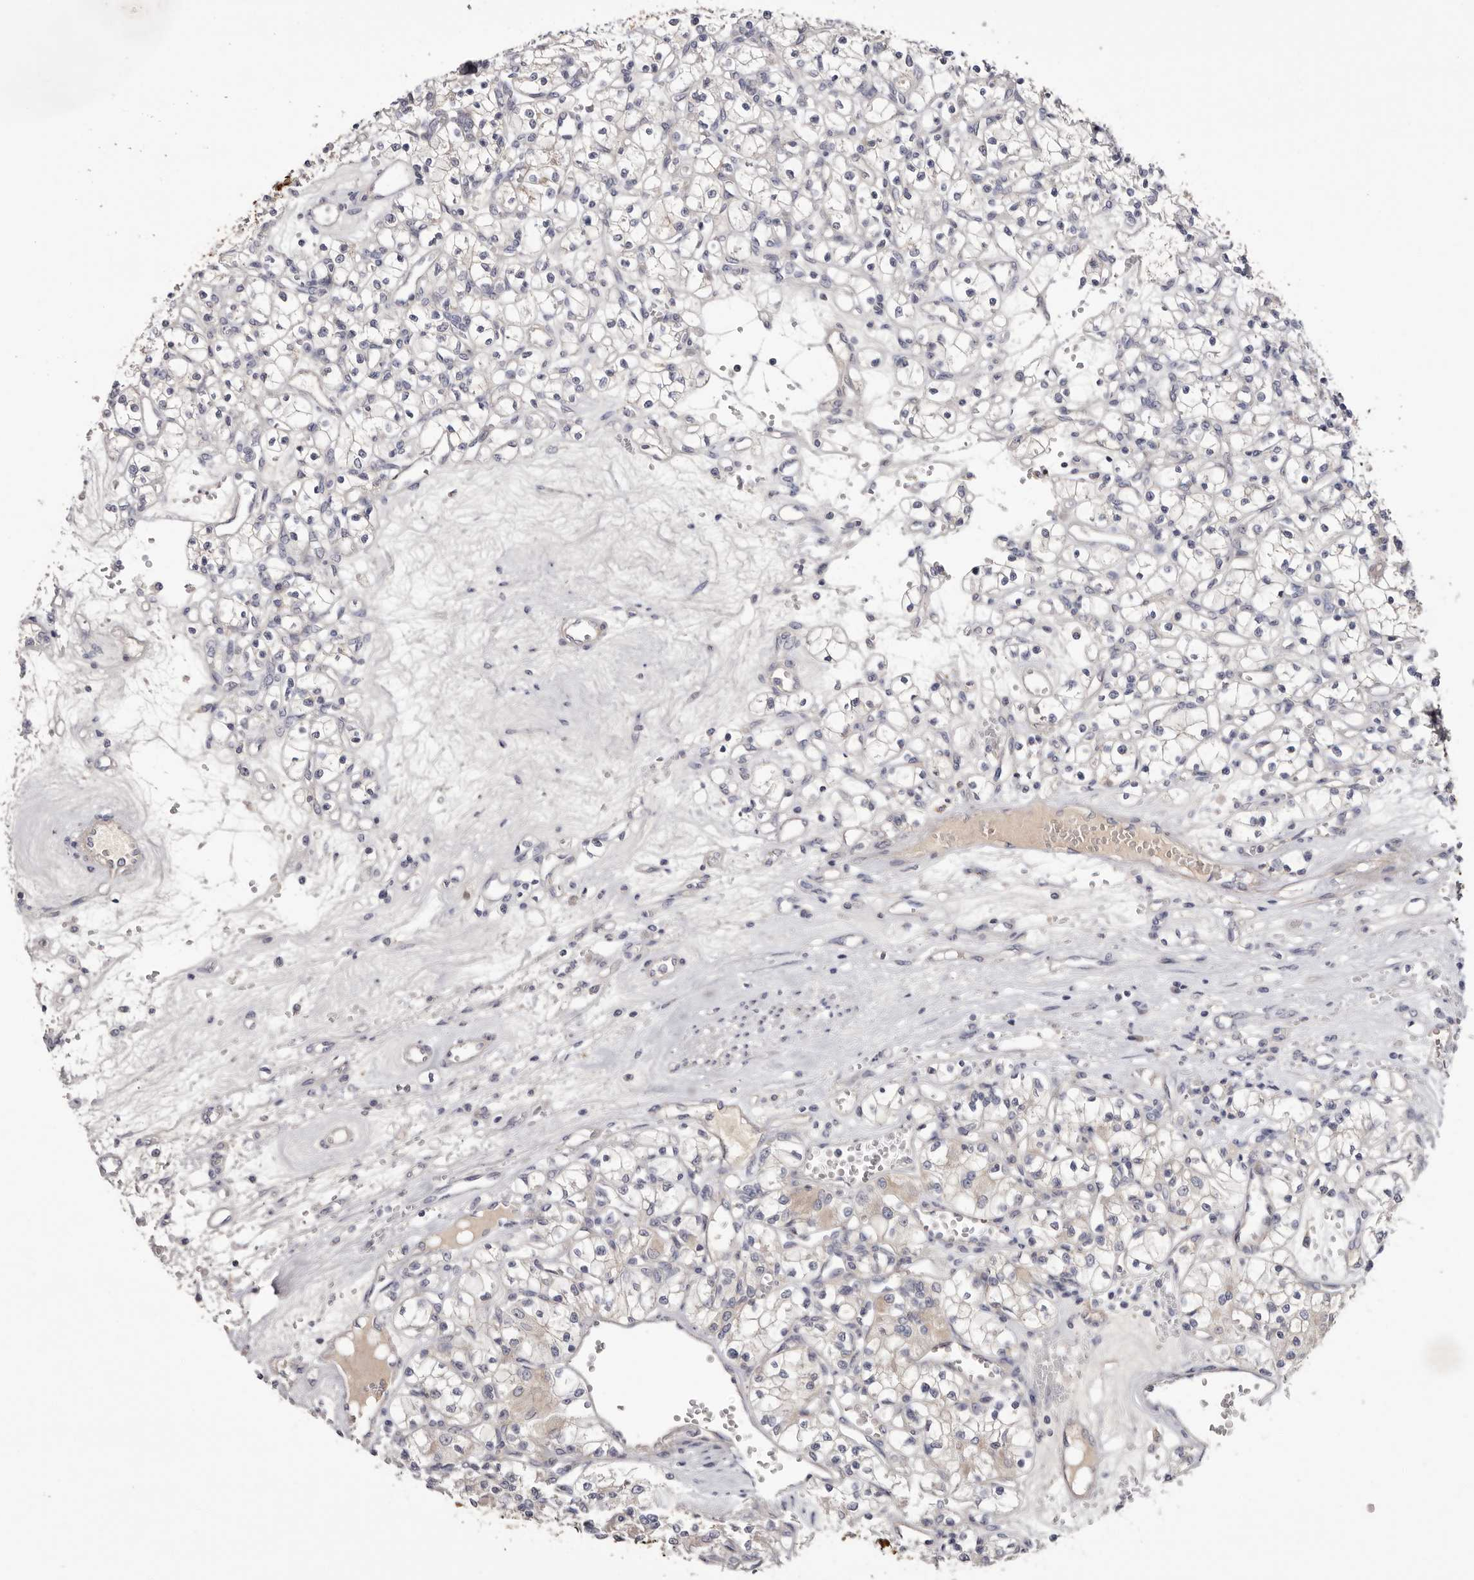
{"staining": {"intensity": "negative", "quantity": "none", "location": "none"}, "tissue": "renal cancer", "cell_type": "Tumor cells", "image_type": "cancer", "snomed": [{"axis": "morphology", "description": "Adenocarcinoma, NOS"}, {"axis": "topography", "description": "Kidney"}], "caption": "High power microscopy micrograph of an immunohistochemistry image of renal cancer, revealing no significant staining in tumor cells. (Stains: DAB IHC with hematoxylin counter stain, Microscopy: brightfield microscopy at high magnification).", "gene": "STK16", "patient": {"sex": "female", "age": 59}}